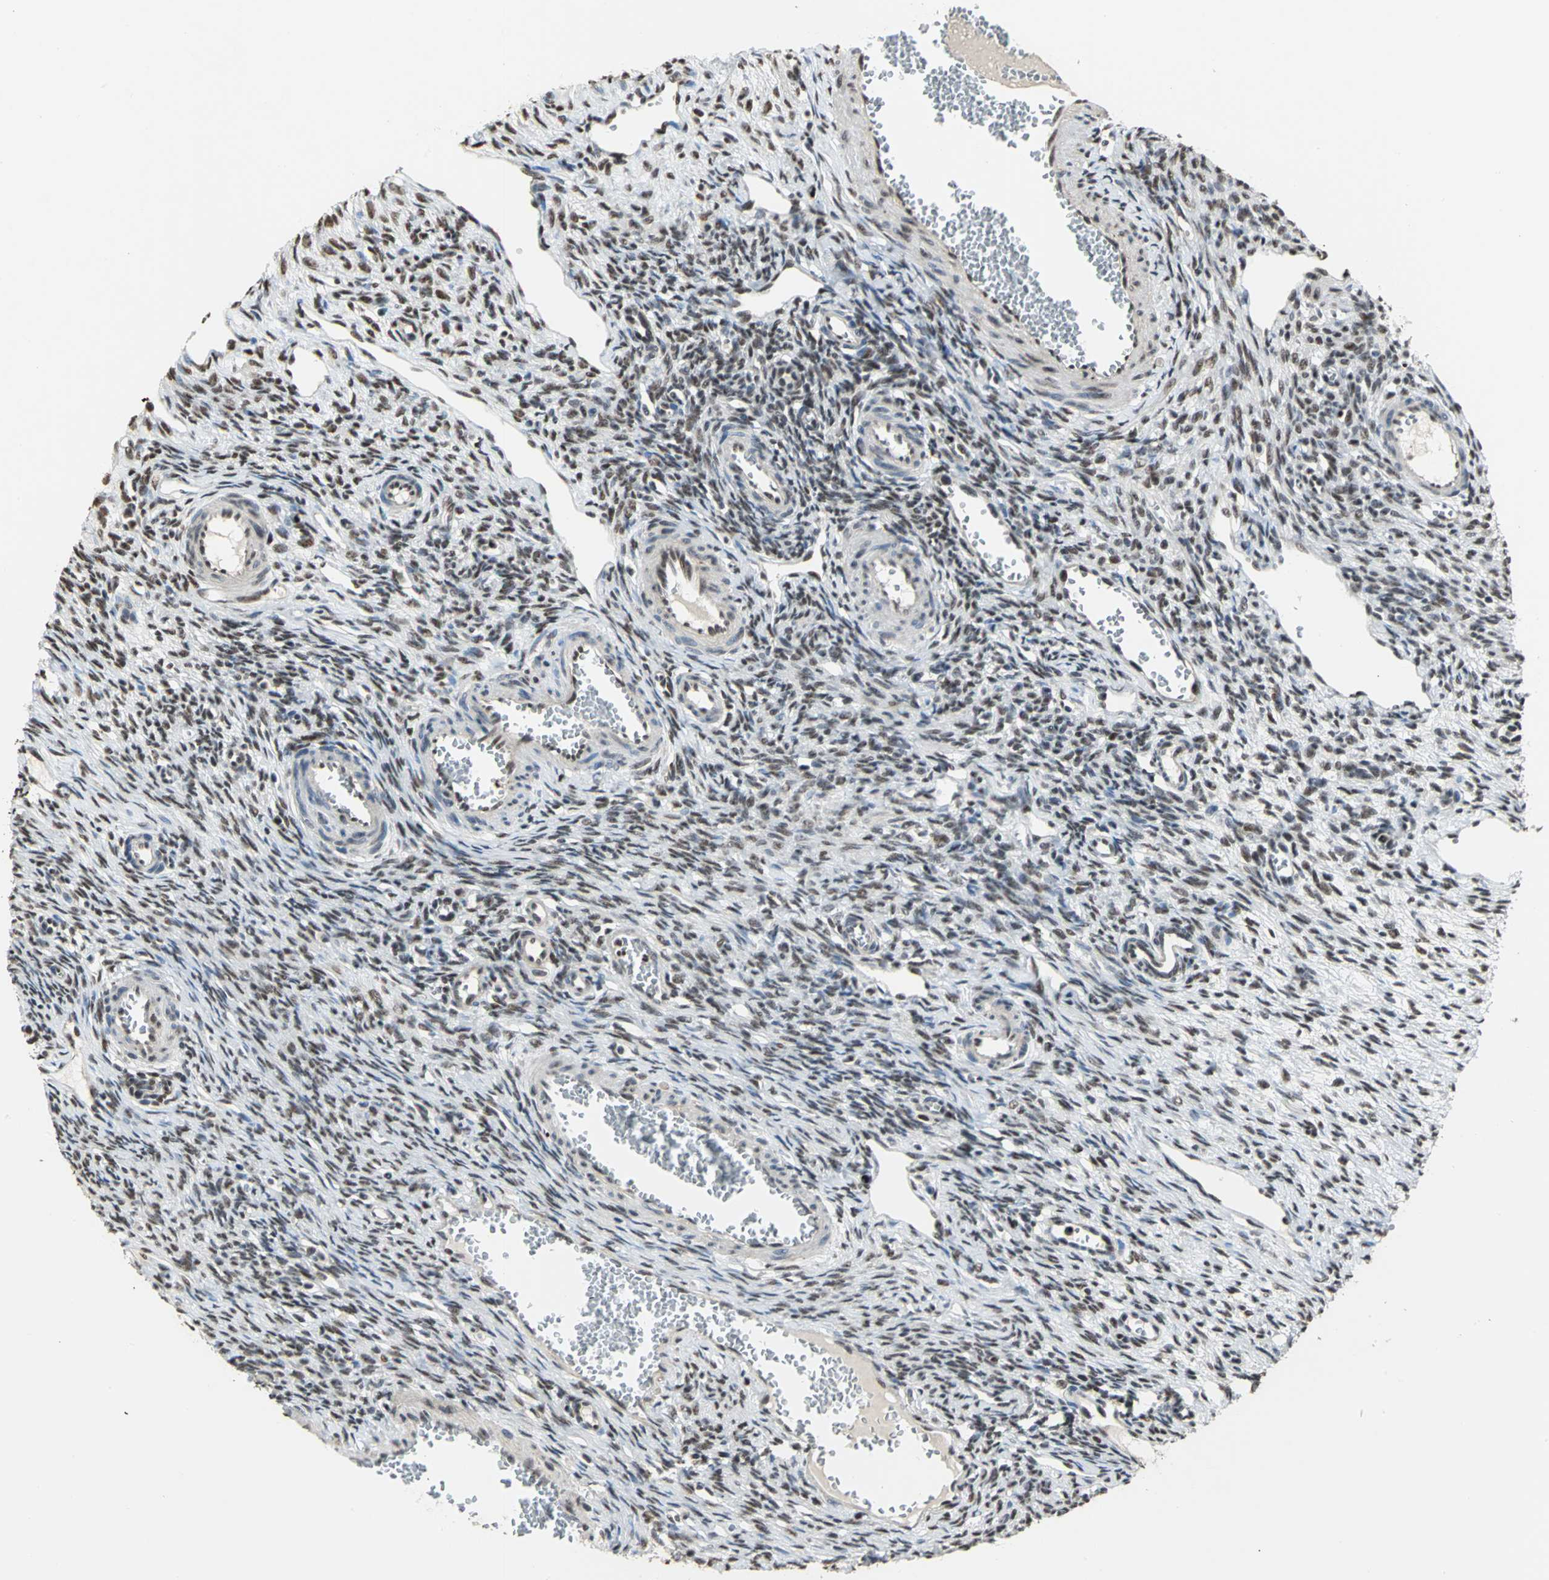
{"staining": {"intensity": "strong", "quantity": ">75%", "location": "nuclear"}, "tissue": "ovary", "cell_type": "Ovarian stroma cells", "image_type": "normal", "snomed": [{"axis": "morphology", "description": "Normal tissue, NOS"}, {"axis": "topography", "description": "Ovary"}], "caption": "Ovary stained with a brown dye shows strong nuclear positive staining in about >75% of ovarian stroma cells.", "gene": "CCDC88C", "patient": {"sex": "female", "age": 33}}